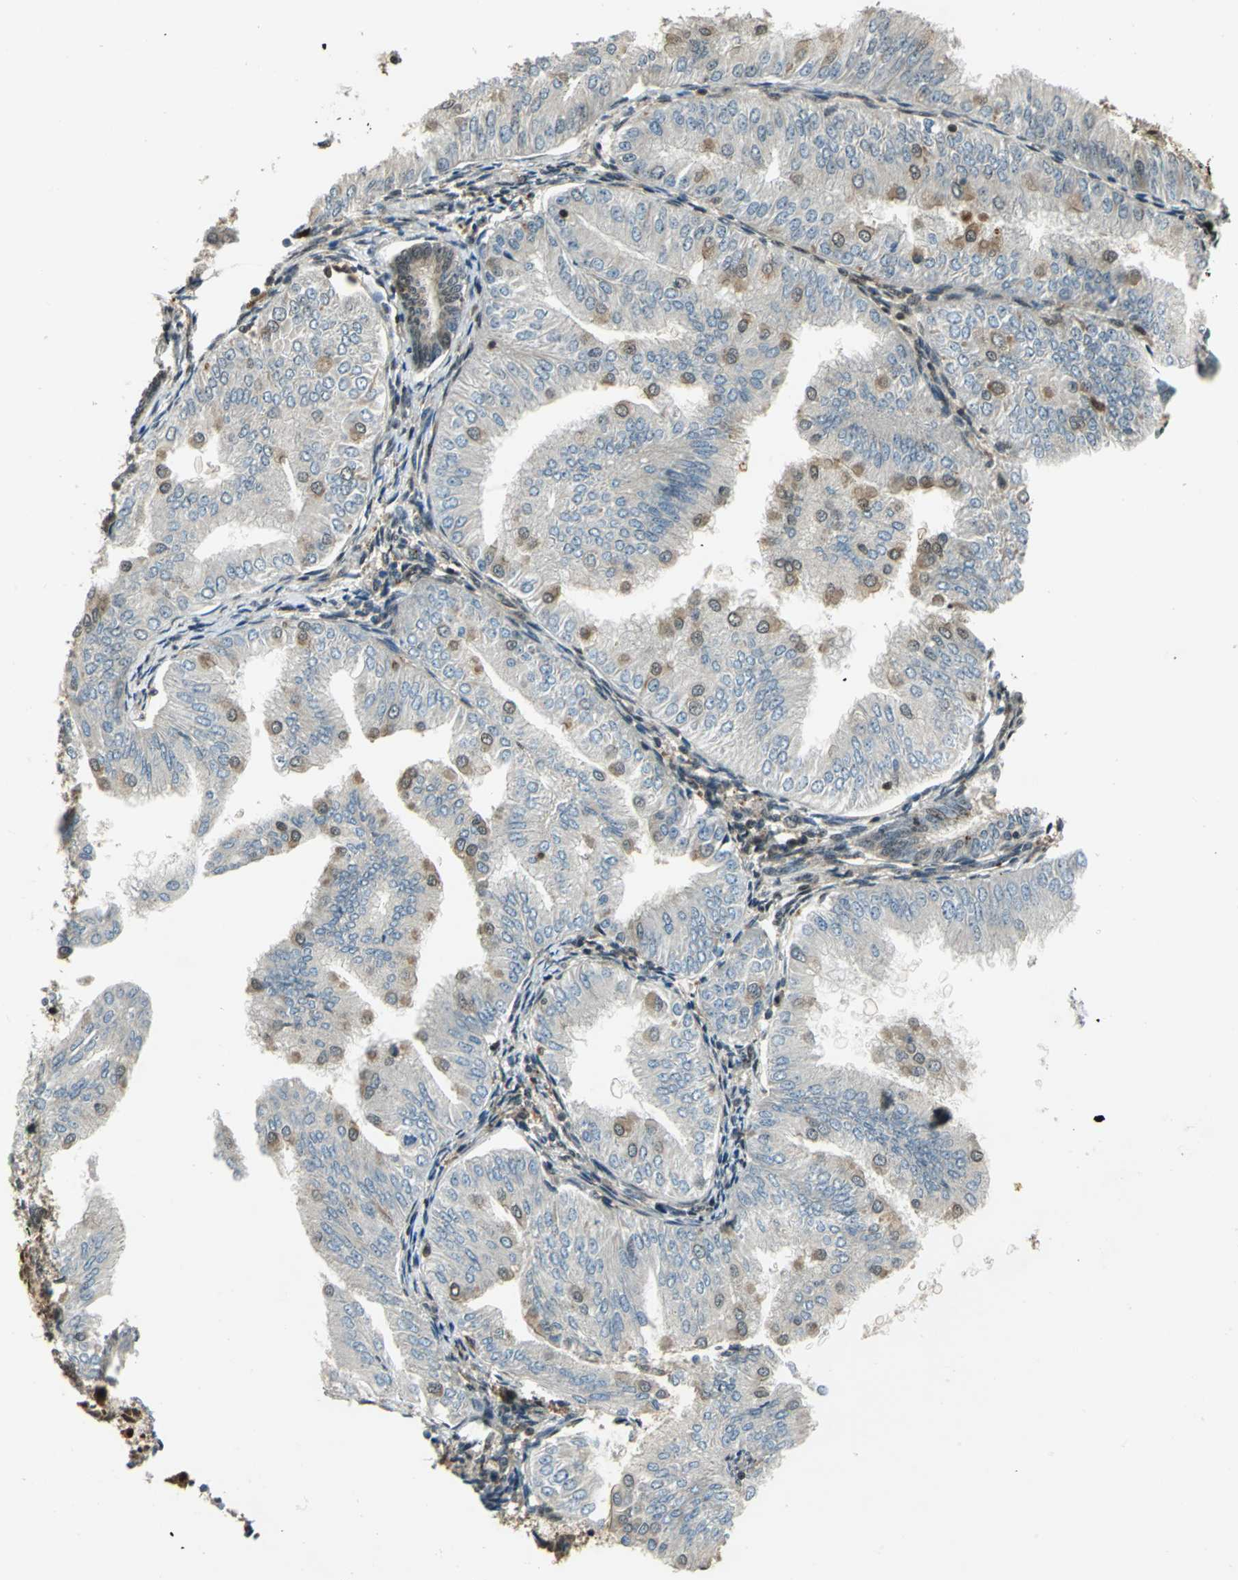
{"staining": {"intensity": "weak", "quantity": "<25%", "location": "cytoplasmic/membranous,nuclear"}, "tissue": "endometrial cancer", "cell_type": "Tumor cells", "image_type": "cancer", "snomed": [{"axis": "morphology", "description": "Adenocarcinoma, NOS"}, {"axis": "topography", "description": "Endometrium"}], "caption": "Tumor cells show no significant protein positivity in endometrial cancer.", "gene": "PPP1R13L", "patient": {"sex": "female", "age": 53}}